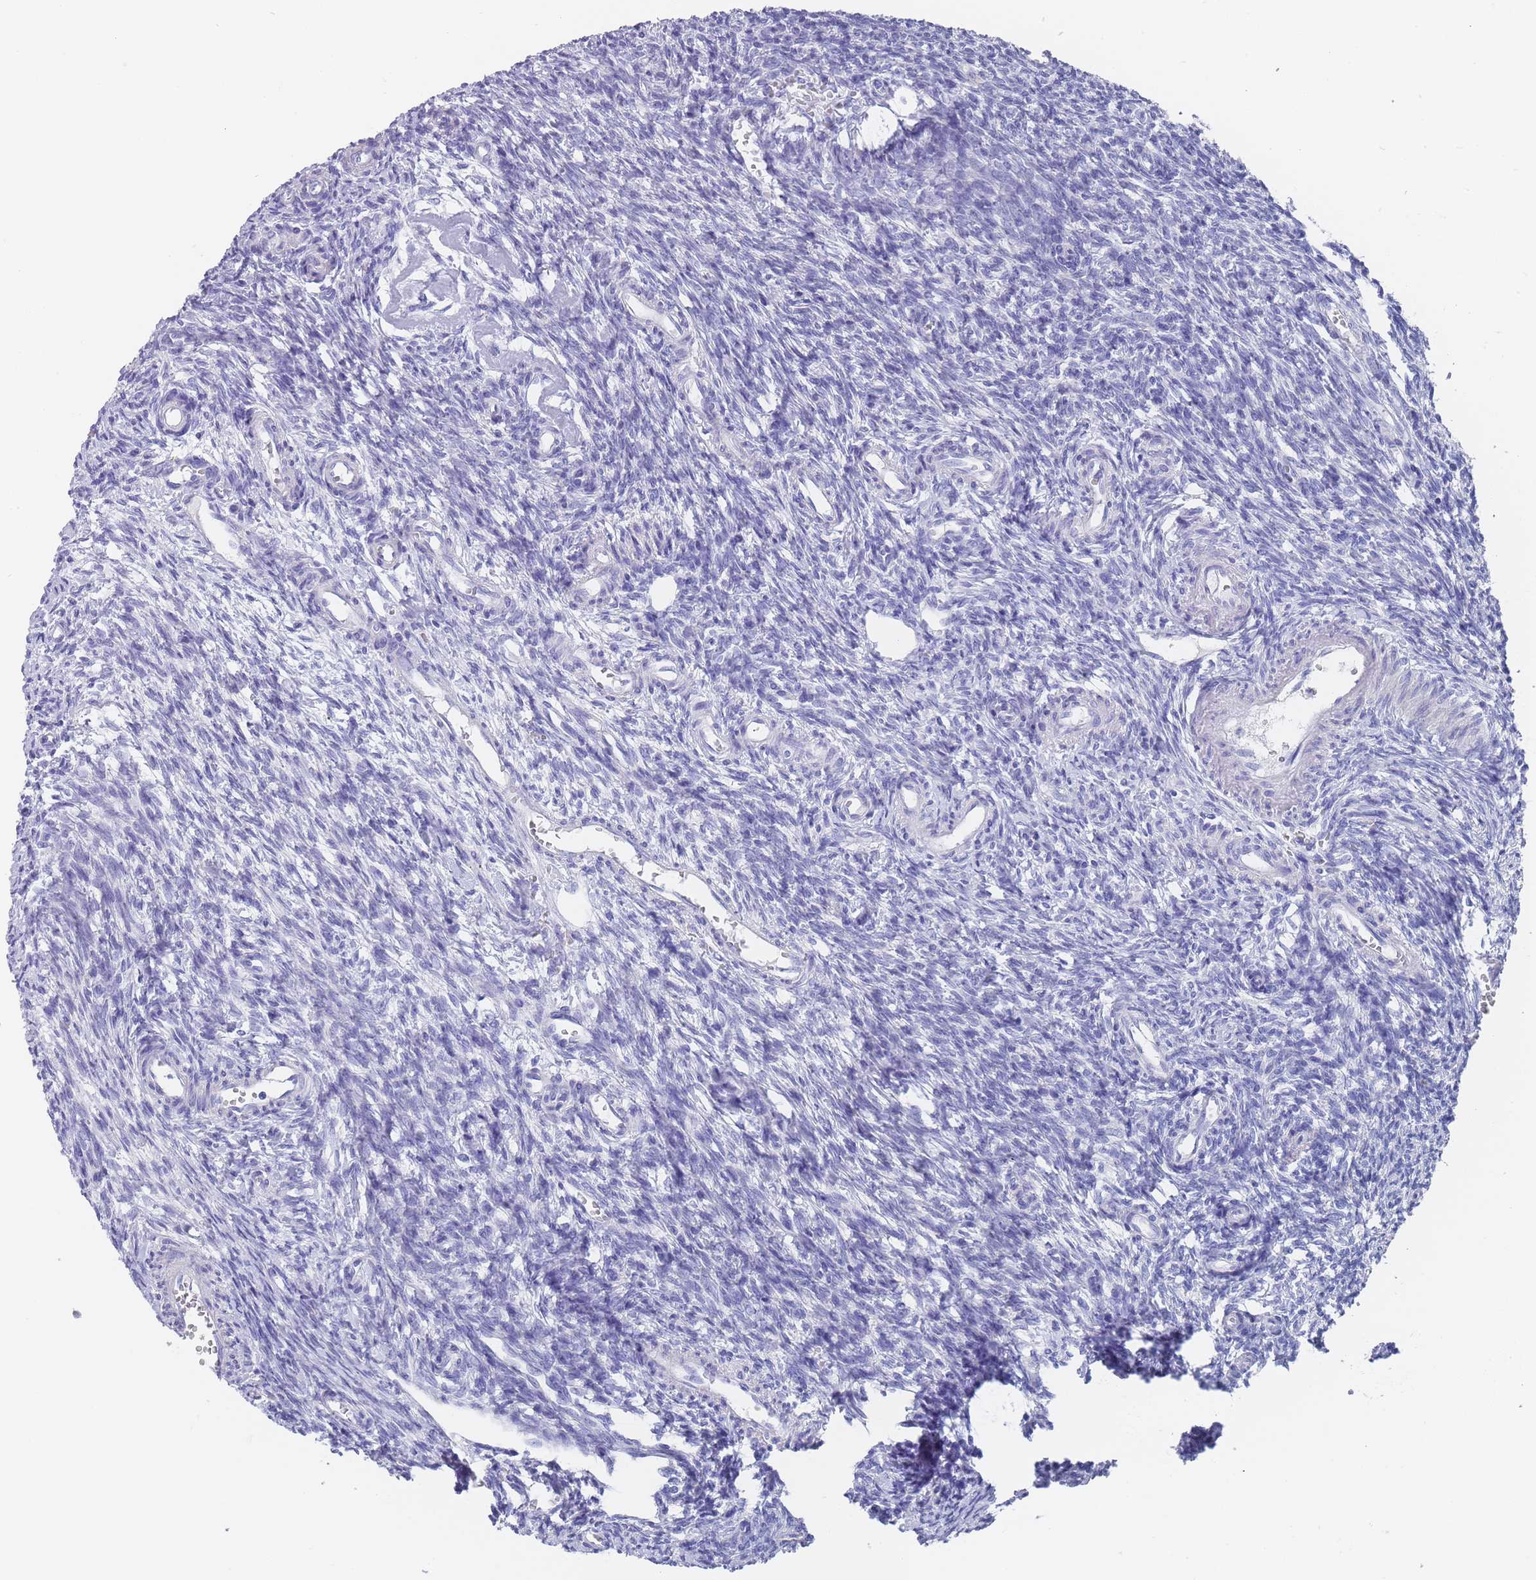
{"staining": {"intensity": "weak", "quantity": ">75%", "location": "cytoplasmic/membranous"}, "tissue": "ovary", "cell_type": "Follicle cells", "image_type": "normal", "snomed": [{"axis": "morphology", "description": "Normal tissue, NOS"}, {"axis": "topography", "description": "Ovary"}], "caption": "Immunohistochemical staining of benign human ovary shows low levels of weak cytoplasmic/membranous staining in about >75% of follicle cells.", "gene": "SCCPDH", "patient": {"sex": "female", "age": 39}}